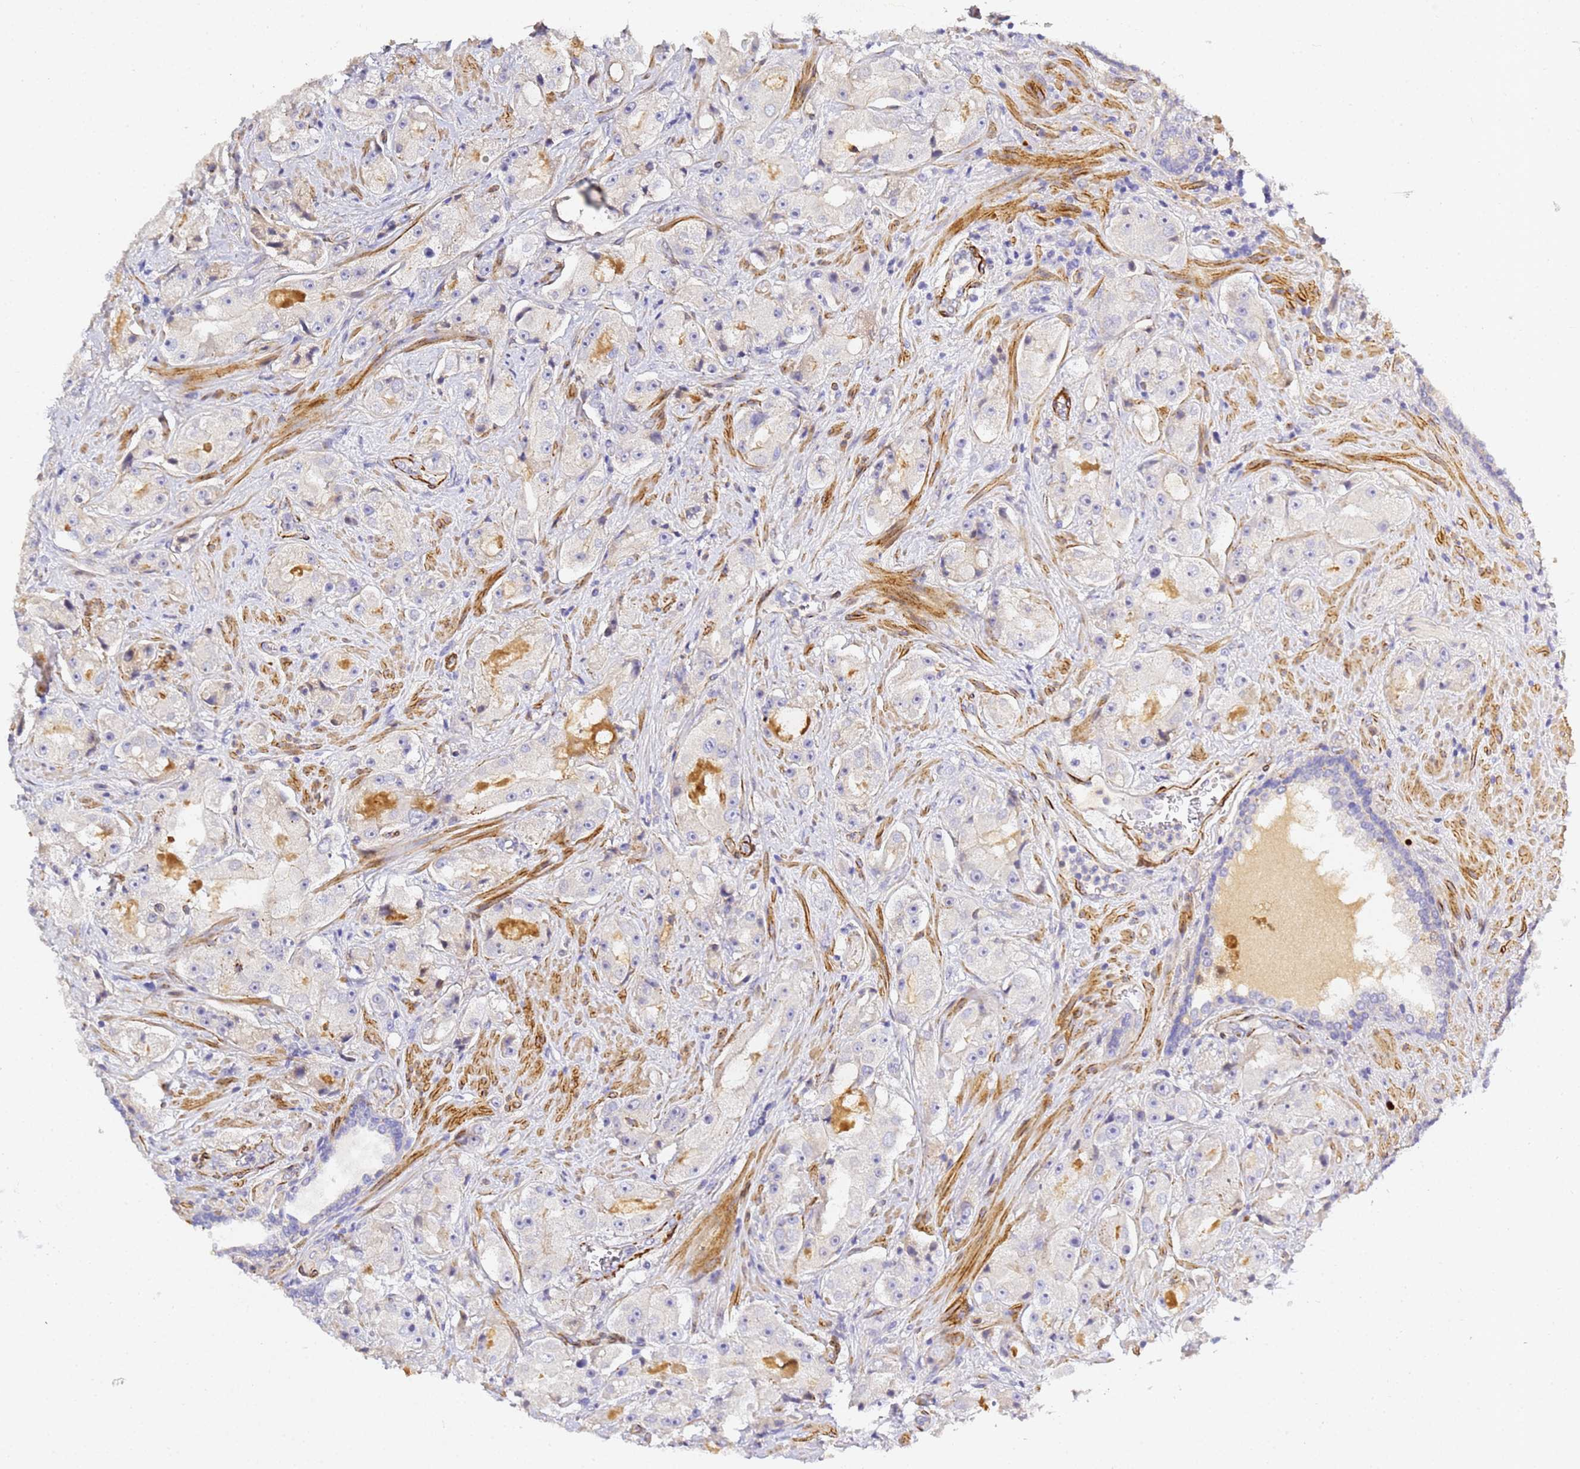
{"staining": {"intensity": "negative", "quantity": "none", "location": "none"}, "tissue": "prostate cancer", "cell_type": "Tumor cells", "image_type": "cancer", "snomed": [{"axis": "morphology", "description": "Adenocarcinoma, High grade"}, {"axis": "topography", "description": "Prostate"}], "caption": "Protein analysis of adenocarcinoma (high-grade) (prostate) displays no significant staining in tumor cells.", "gene": "CFH", "patient": {"sex": "male", "age": 73}}